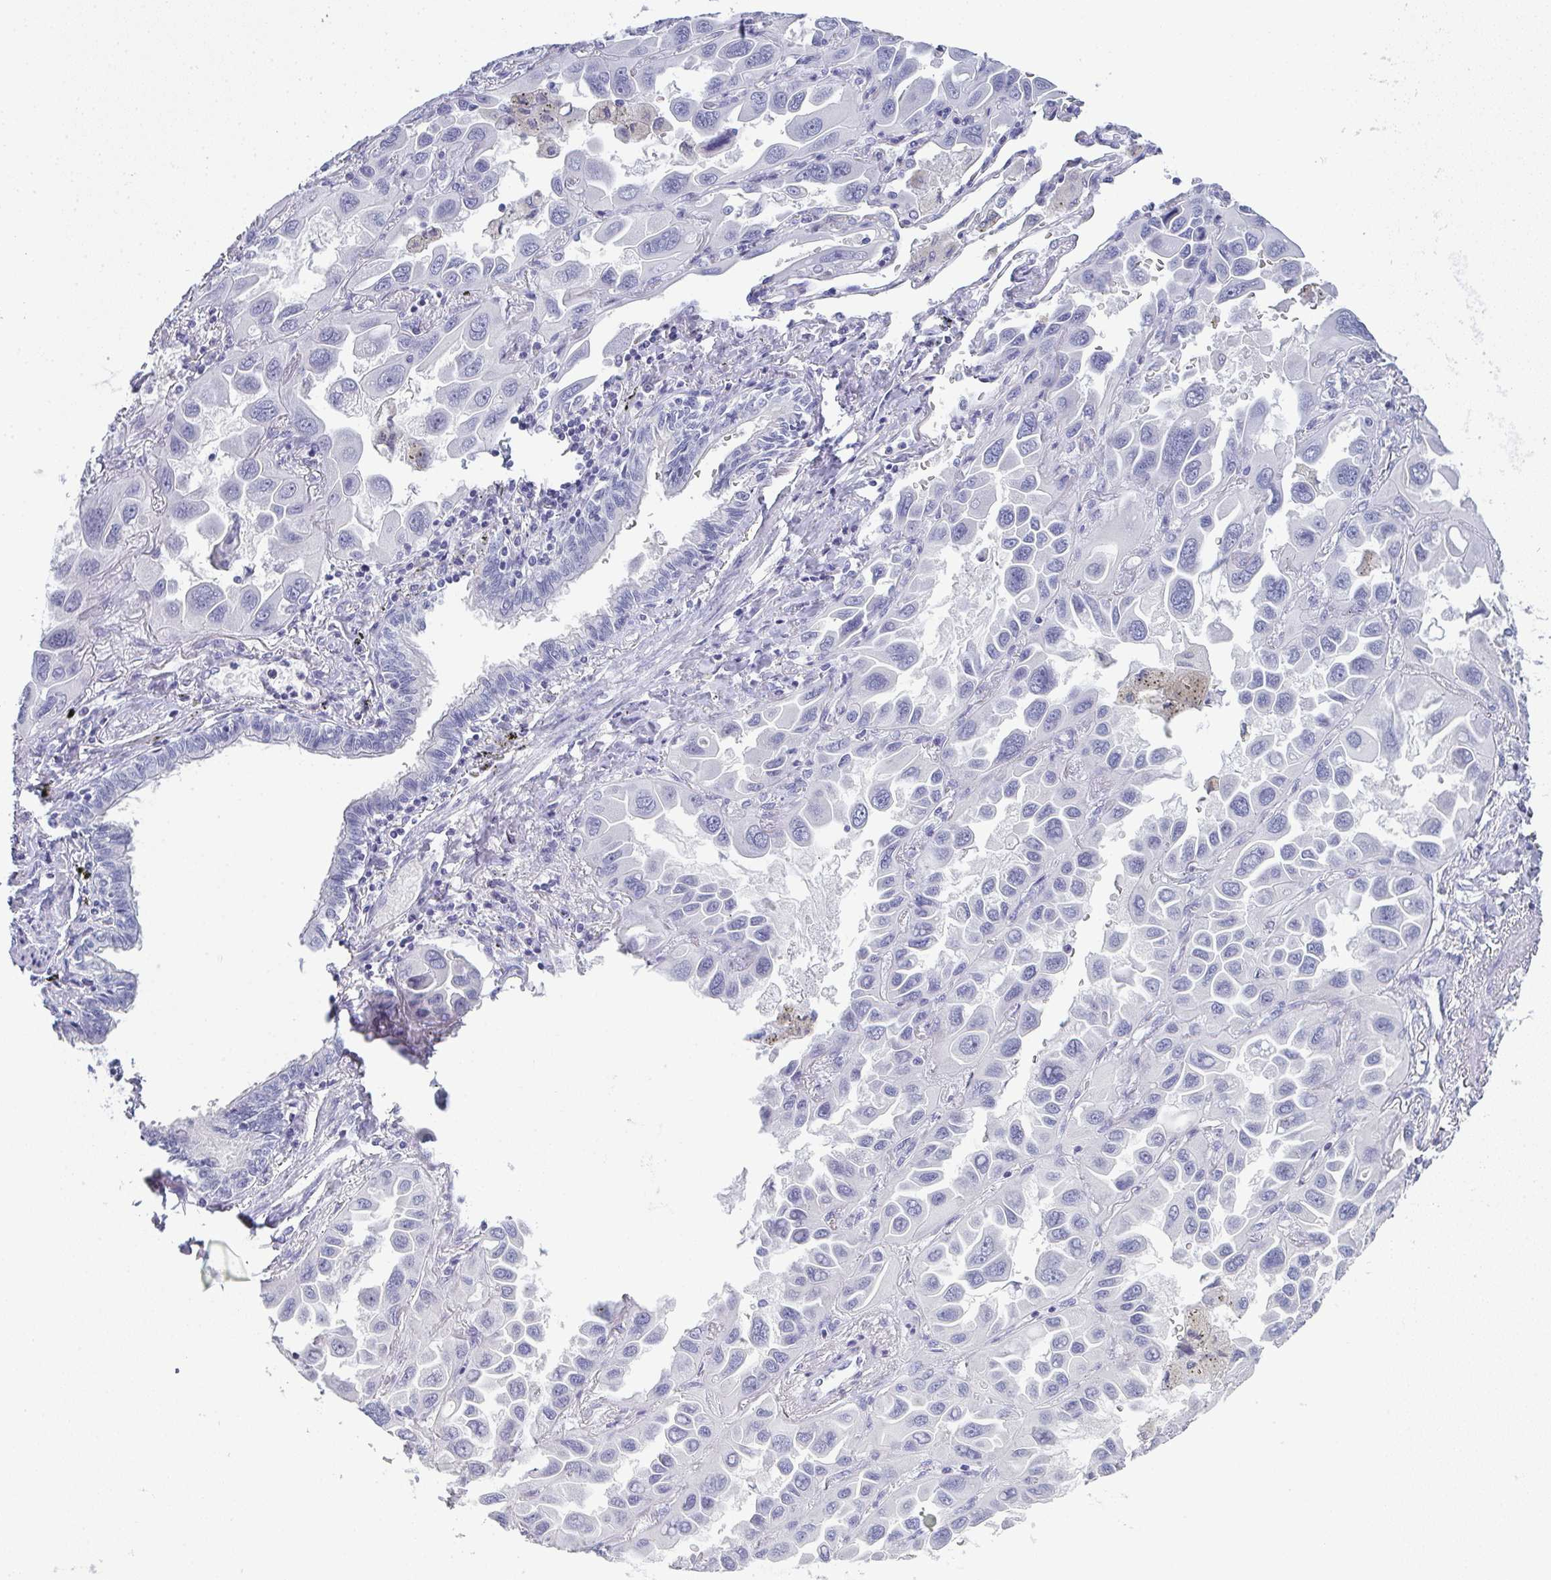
{"staining": {"intensity": "negative", "quantity": "none", "location": "none"}, "tissue": "lung cancer", "cell_type": "Tumor cells", "image_type": "cancer", "snomed": [{"axis": "morphology", "description": "Adenocarcinoma, NOS"}, {"axis": "topography", "description": "Lung"}], "caption": "Immunohistochemistry of lung adenocarcinoma reveals no positivity in tumor cells.", "gene": "SLC36A2", "patient": {"sex": "male", "age": 64}}